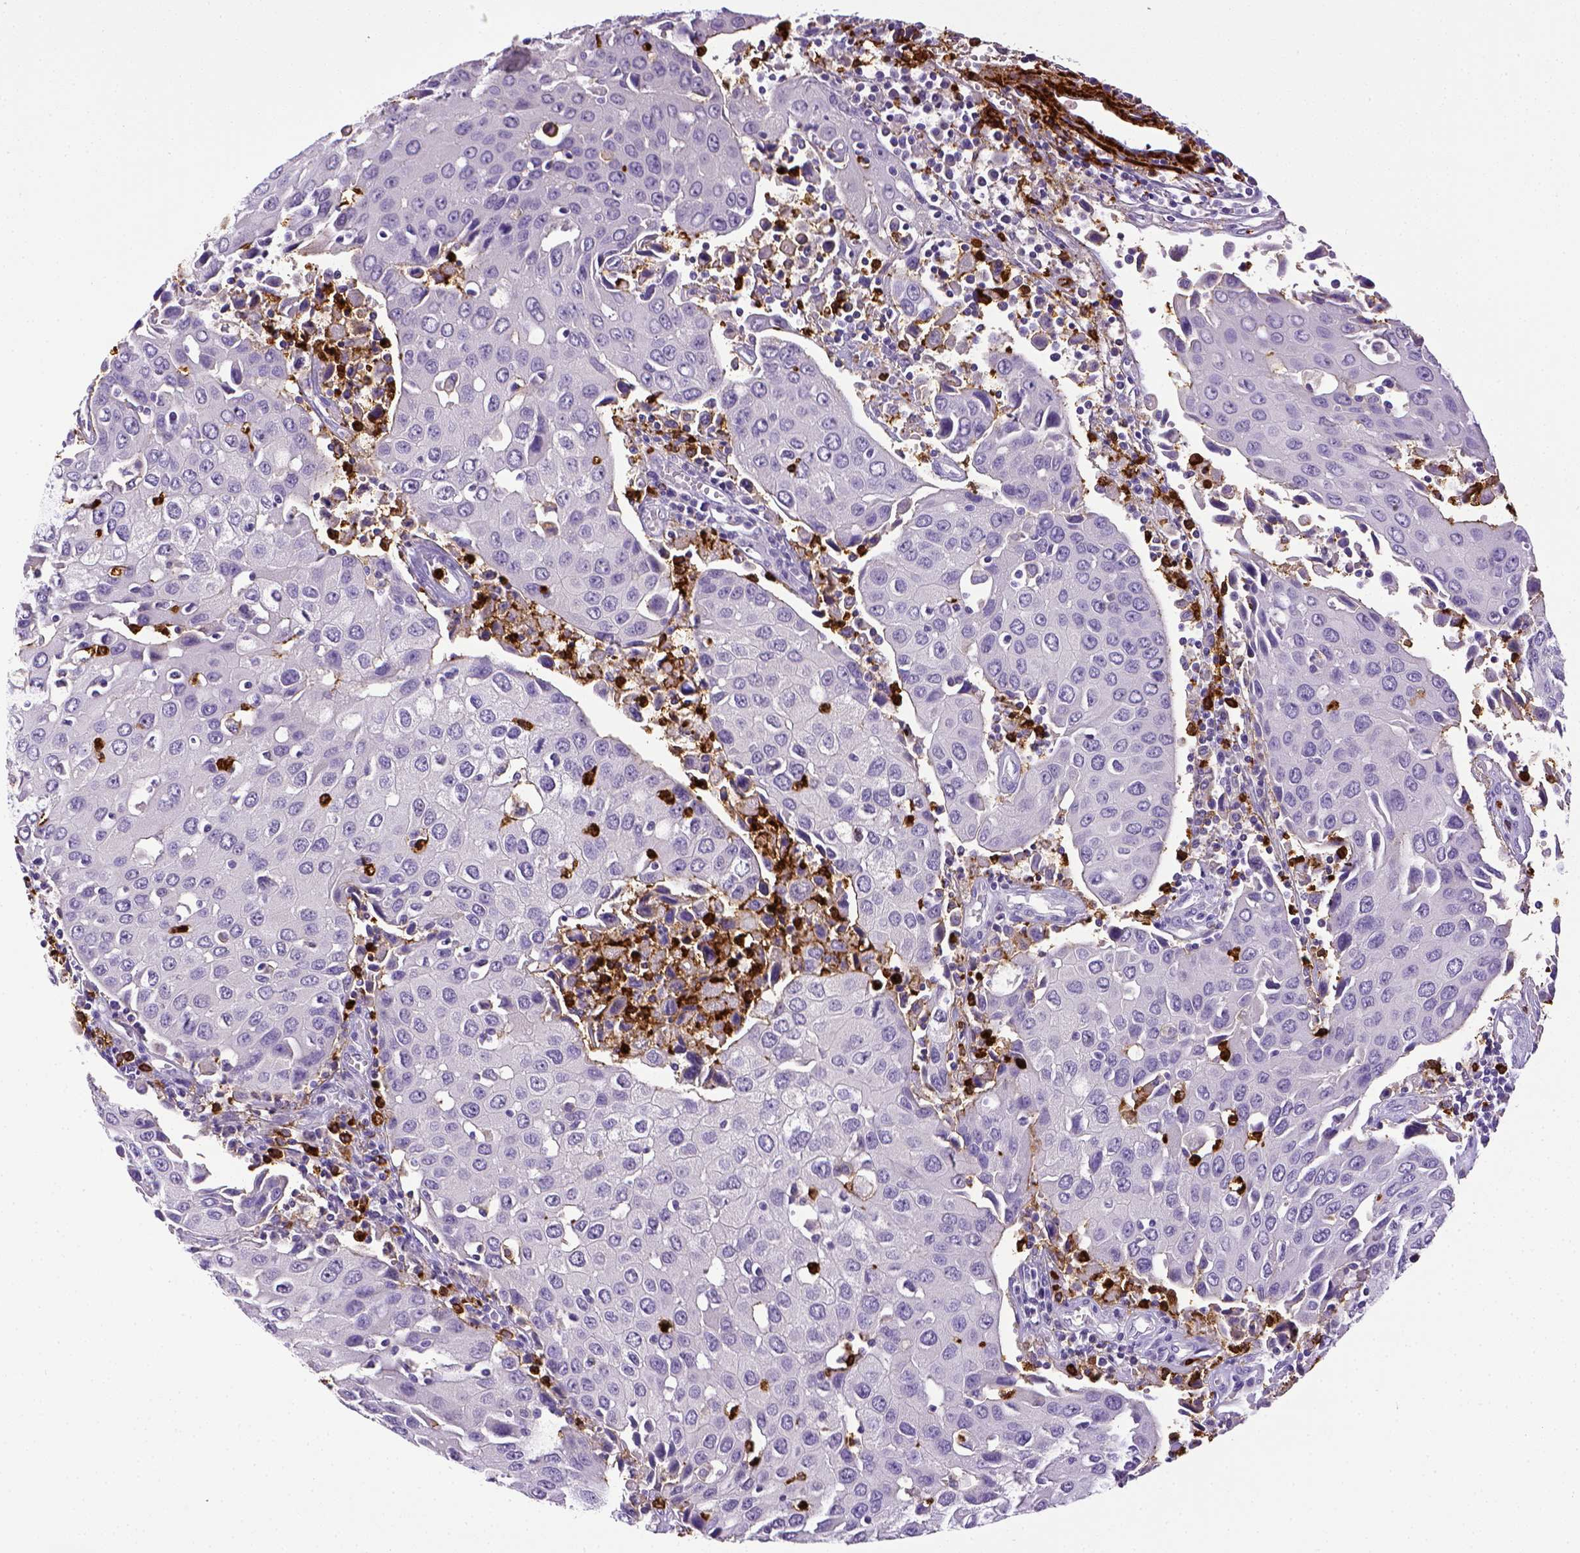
{"staining": {"intensity": "negative", "quantity": "none", "location": "none"}, "tissue": "urothelial cancer", "cell_type": "Tumor cells", "image_type": "cancer", "snomed": [{"axis": "morphology", "description": "Urothelial carcinoma, High grade"}, {"axis": "topography", "description": "Urinary bladder"}], "caption": "The IHC photomicrograph has no significant staining in tumor cells of urothelial carcinoma (high-grade) tissue.", "gene": "ITGAM", "patient": {"sex": "female", "age": 85}}